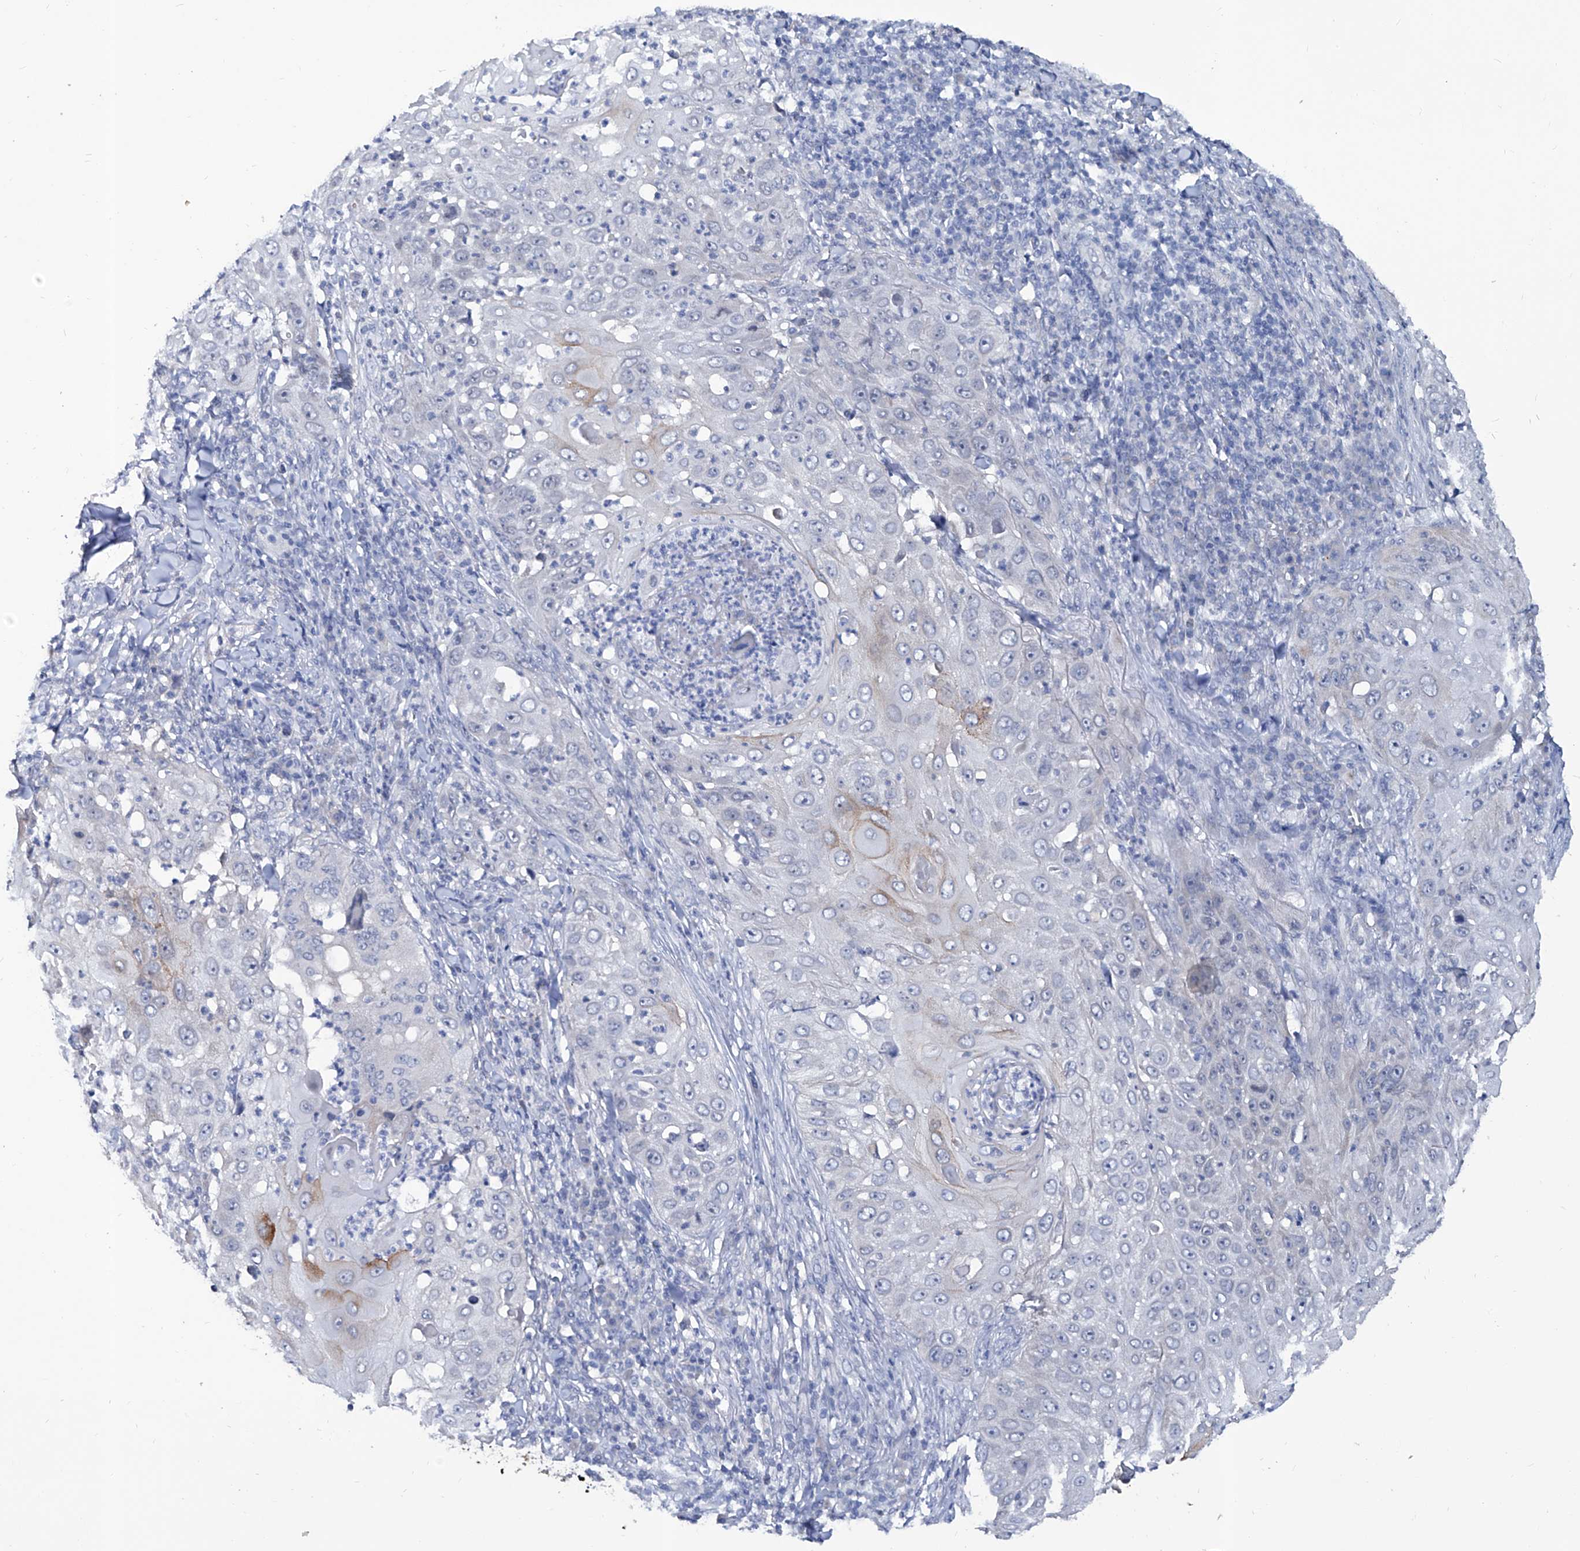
{"staining": {"intensity": "negative", "quantity": "none", "location": "none"}, "tissue": "skin cancer", "cell_type": "Tumor cells", "image_type": "cancer", "snomed": [{"axis": "morphology", "description": "Squamous cell carcinoma, NOS"}, {"axis": "topography", "description": "Skin"}], "caption": "Skin squamous cell carcinoma was stained to show a protein in brown. There is no significant positivity in tumor cells.", "gene": "KLHL17", "patient": {"sex": "female", "age": 44}}